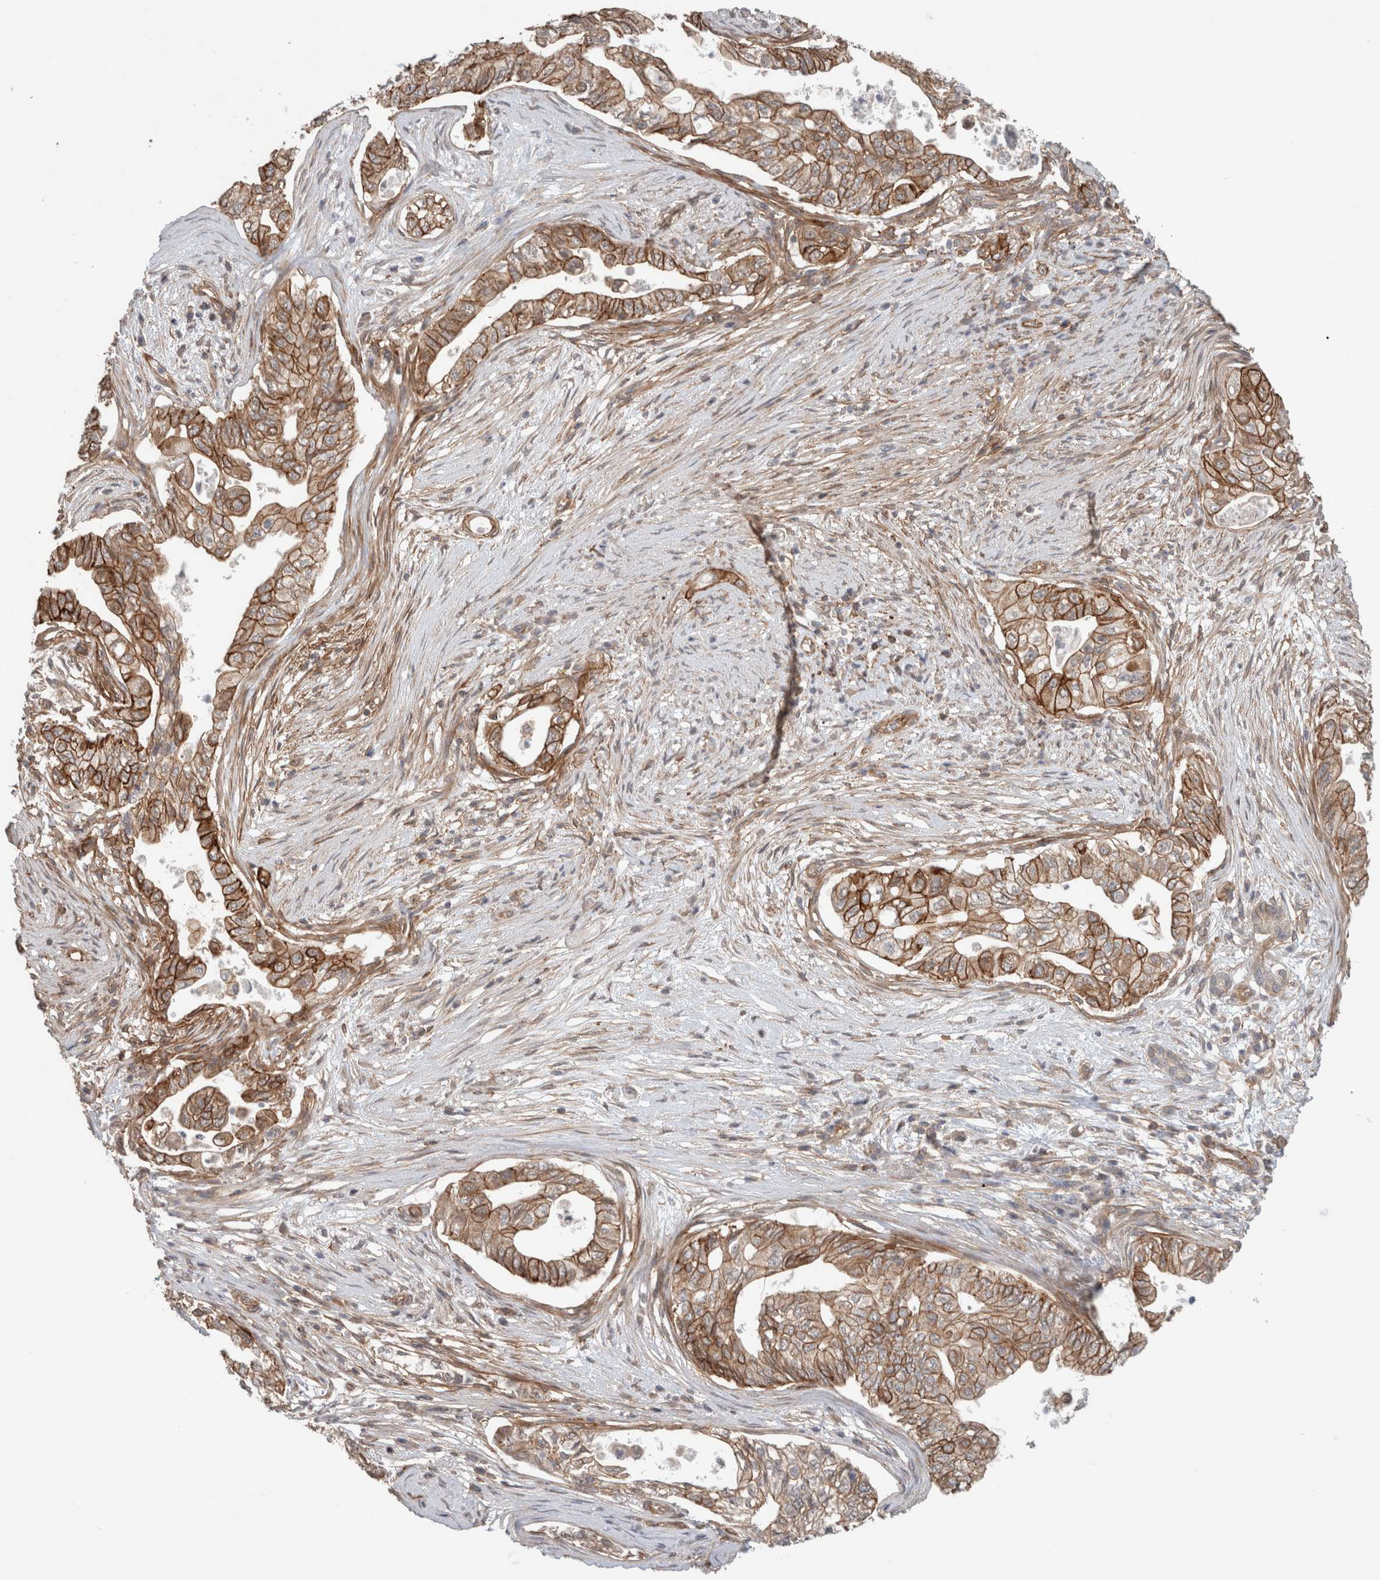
{"staining": {"intensity": "moderate", "quantity": ">75%", "location": "cytoplasmic/membranous"}, "tissue": "pancreatic cancer", "cell_type": "Tumor cells", "image_type": "cancer", "snomed": [{"axis": "morphology", "description": "Adenocarcinoma, NOS"}, {"axis": "topography", "description": "Pancreas"}], "caption": "Immunohistochemical staining of human pancreatic adenocarcinoma reveals medium levels of moderate cytoplasmic/membranous staining in about >75% of tumor cells. The protein is stained brown, and the nuclei are stained in blue (DAB (3,3'-diaminobenzidine) IHC with brightfield microscopy, high magnification).", "gene": "RASAL2", "patient": {"sex": "male", "age": 72}}